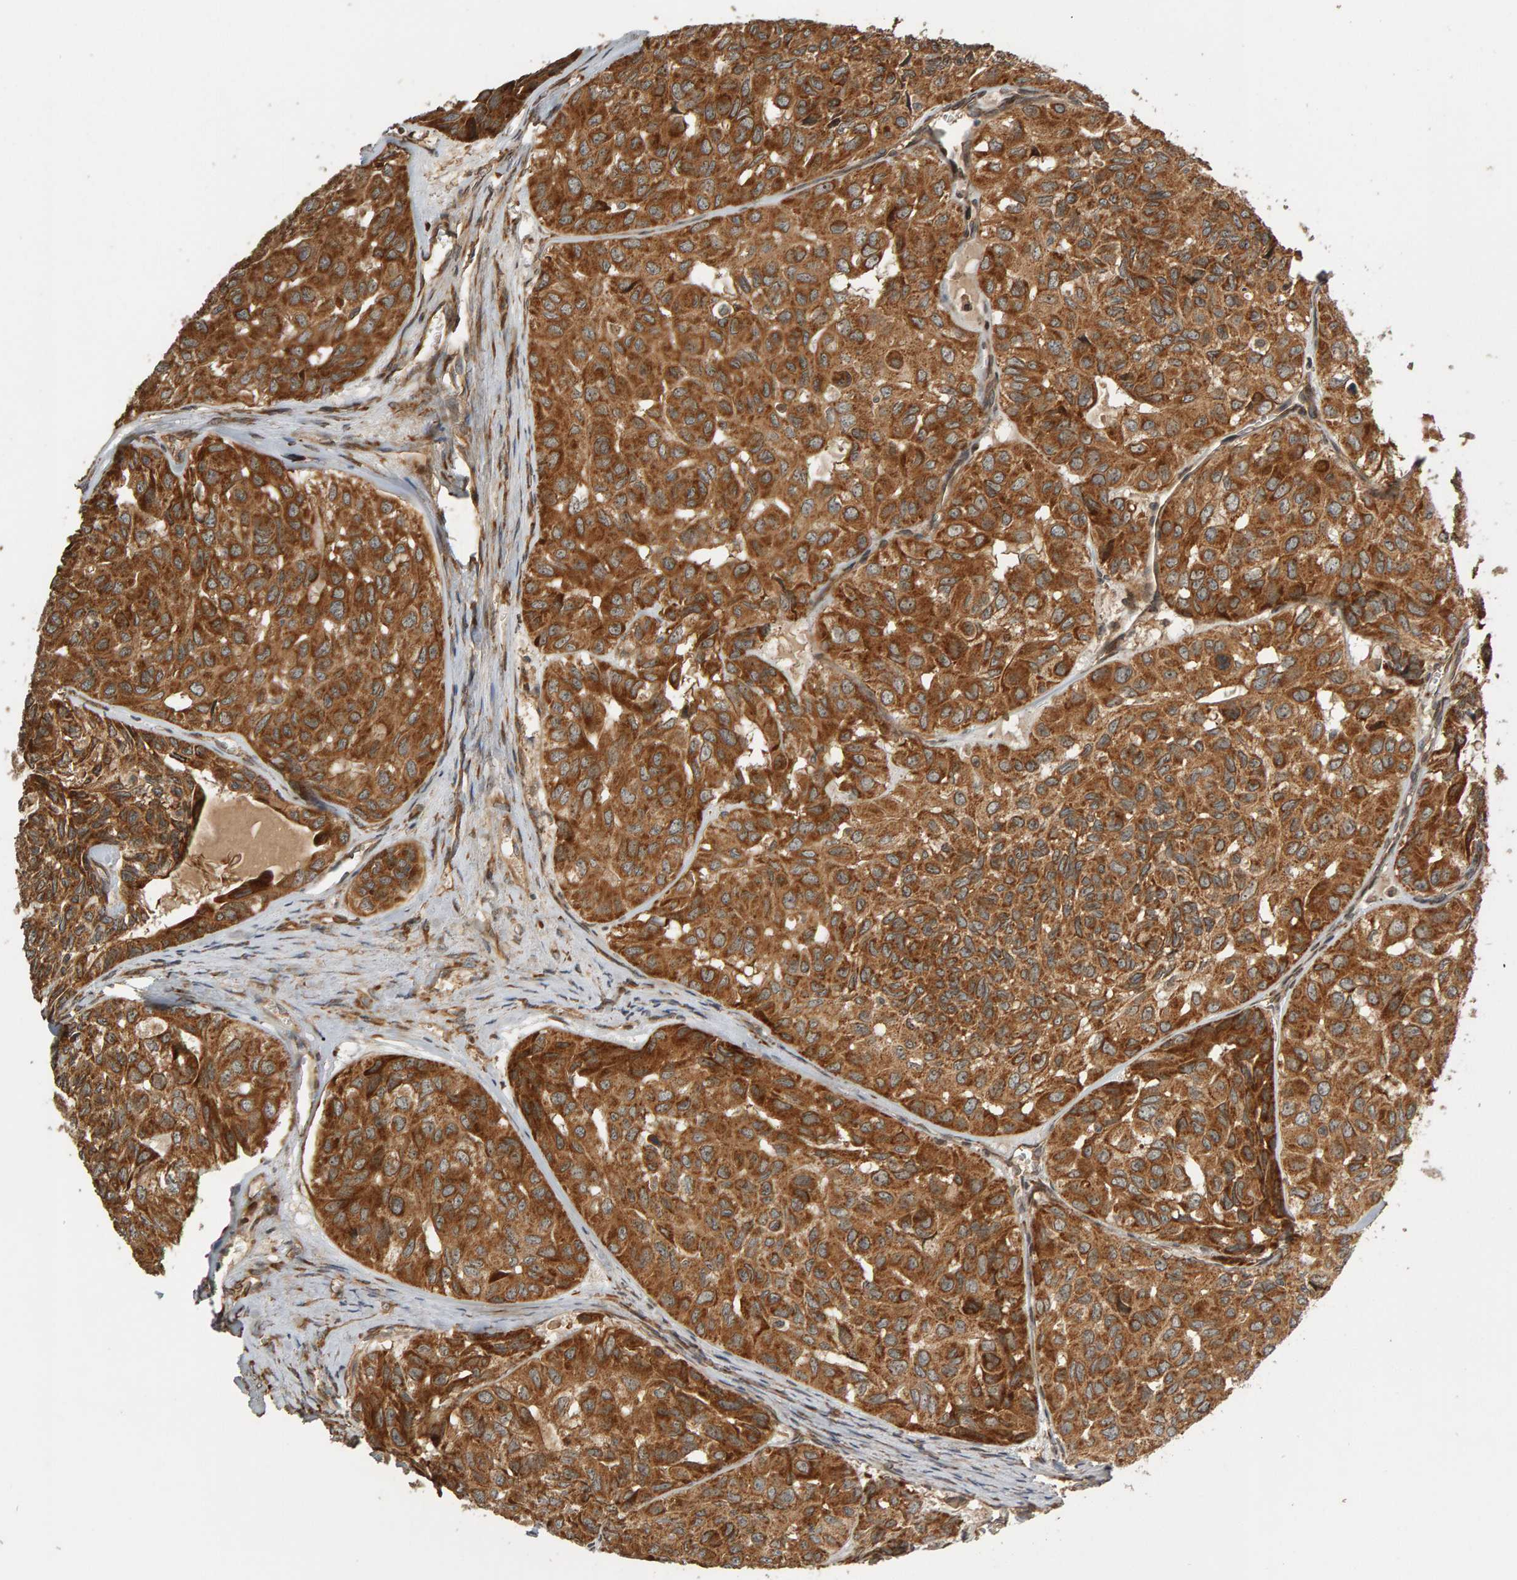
{"staining": {"intensity": "strong", "quantity": ">75%", "location": "cytoplasmic/membranous"}, "tissue": "head and neck cancer", "cell_type": "Tumor cells", "image_type": "cancer", "snomed": [{"axis": "morphology", "description": "Adenocarcinoma, NOS"}, {"axis": "topography", "description": "Salivary gland, NOS"}, {"axis": "topography", "description": "Head-Neck"}], "caption": "Immunohistochemistry (IHC) (DAB) staining of human head and neck cancer shows strong cytoplasmic/membranous protein positivity in about >75% of tumor cells.", "gene": "ZFAND1", "patient": {"sex": "female", "age": 76}}